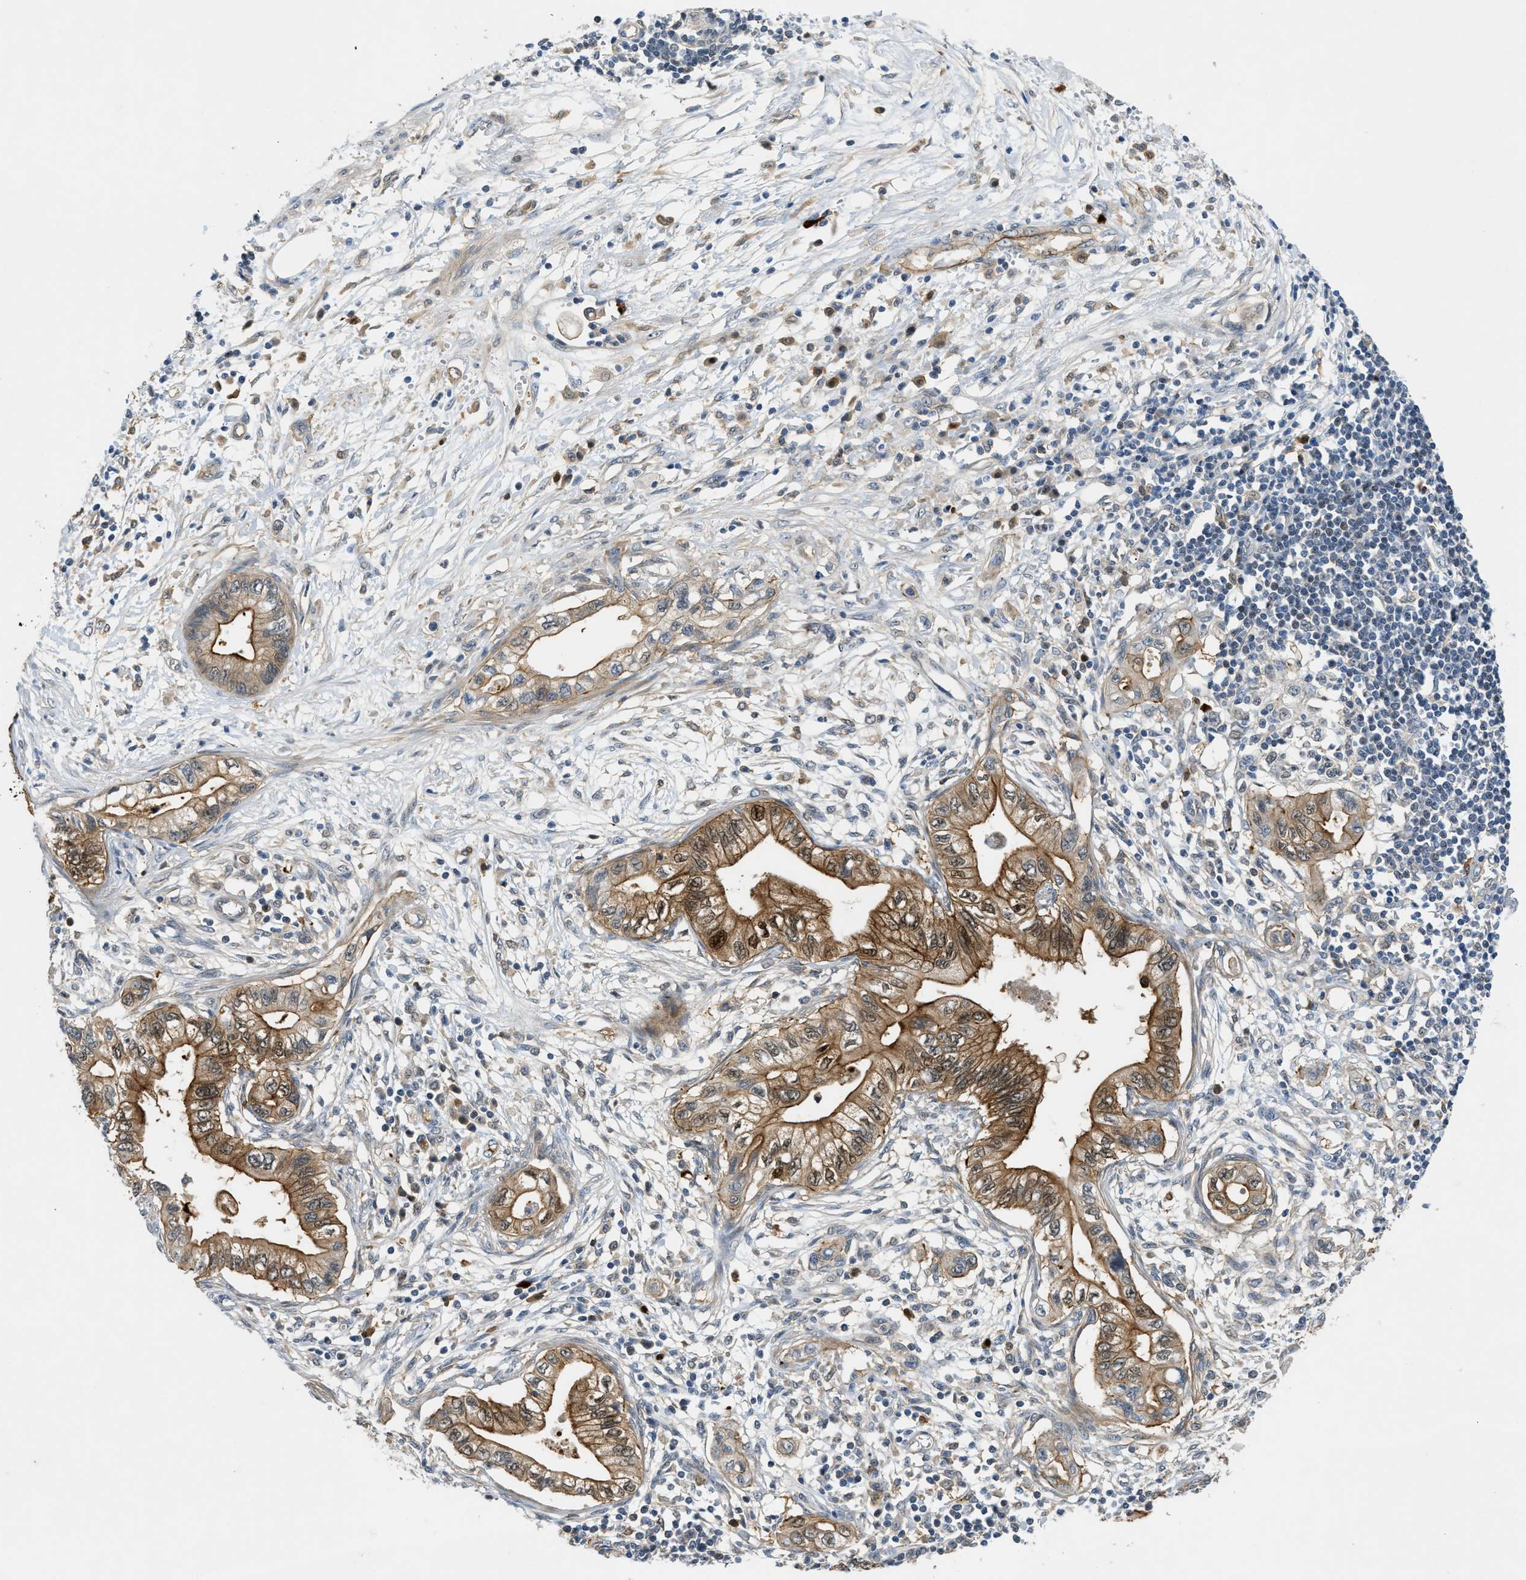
{"staining": {"intensity": "moderate", "quantity": ">75%", "location": "cytoplasmic/membranous,nuclear"}, "tissue": "pancreatic cancer", "cell_type": "Tumor cells", "image_type": "cancer", "snomed": [{"axis": "morphology", "description": "Adenocarcinoma, NOS"}, {"axis": "topography", "description": "Pancreas"}], "caption": "A medium amount of moderate cytoplasmic/membranous and nuclear staining is seen in approximately >75% of tumor cells in pancreatic adenocarcinoma tissue.", "gene": "TRAK2", "patient": {"sex": "male", "age": 56}}